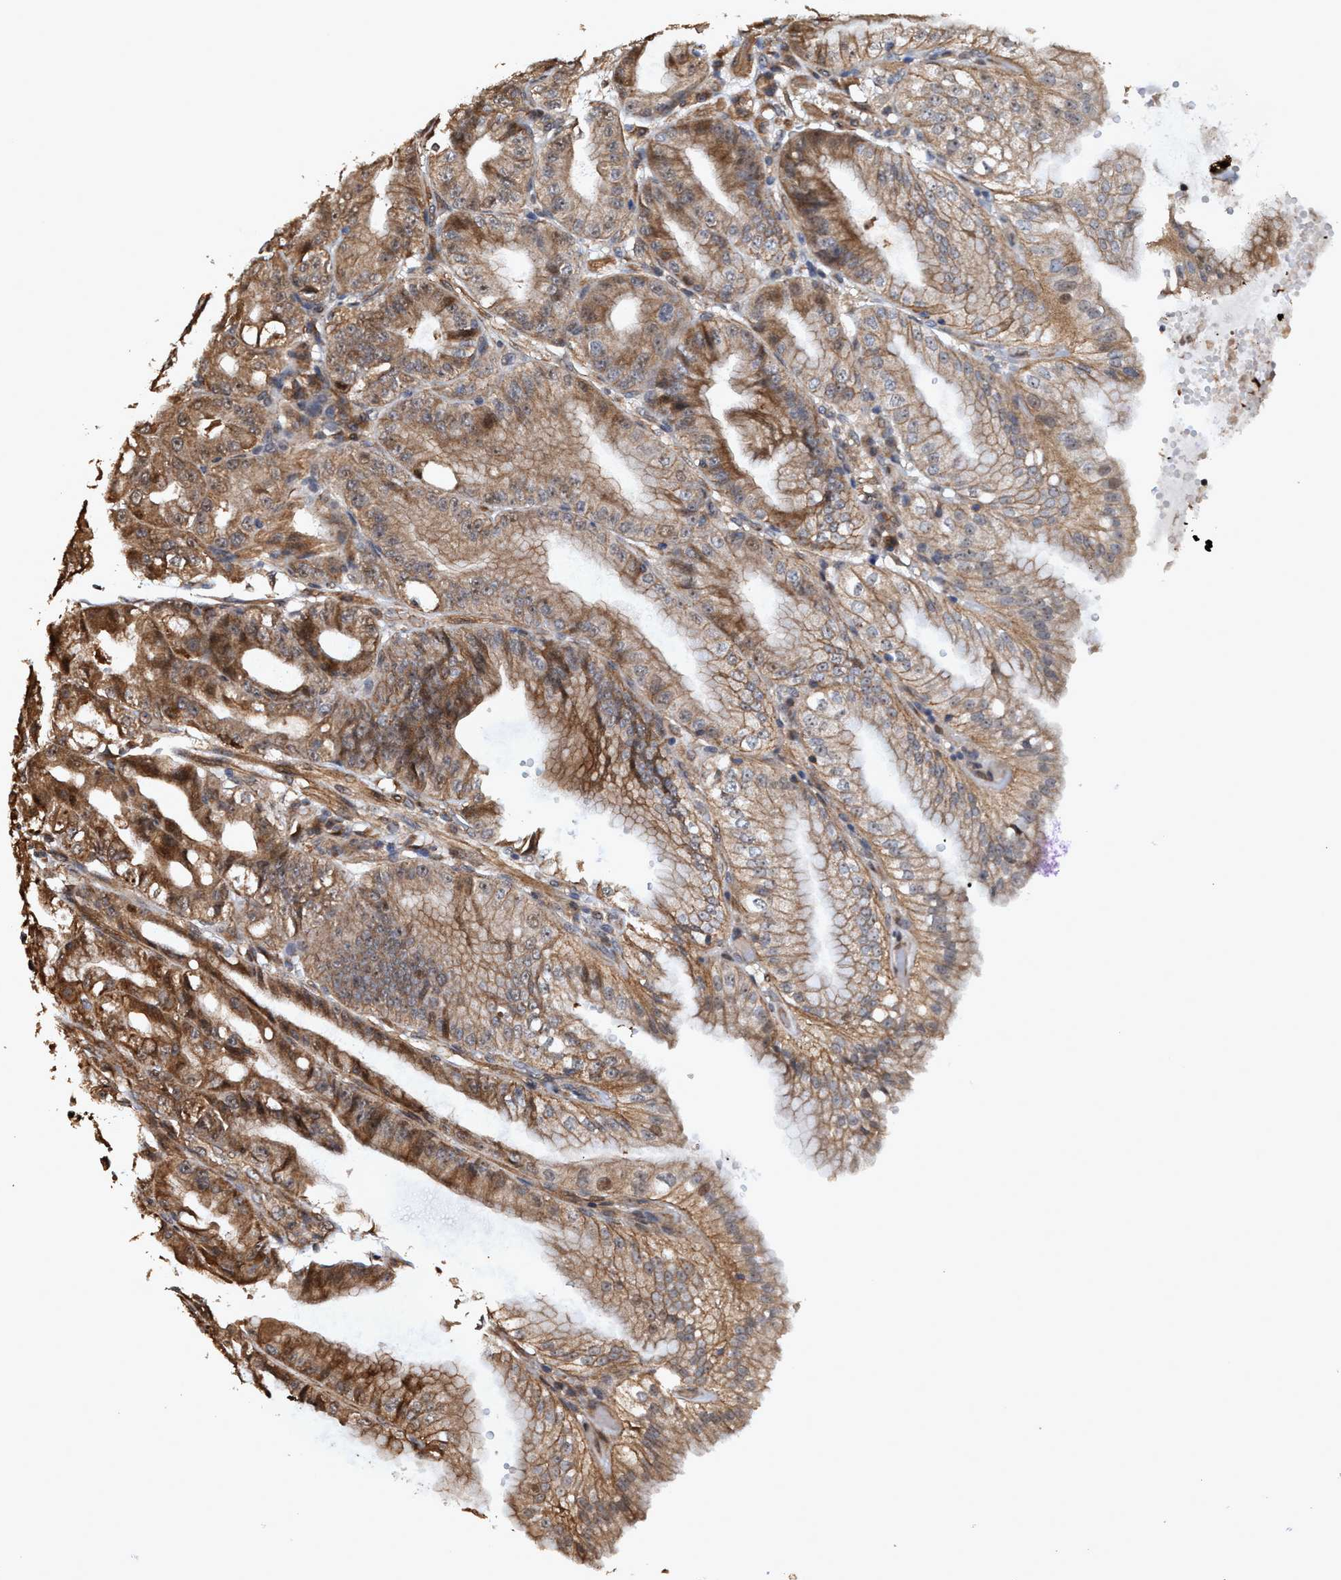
{"staining": {"intensity": "moderate", "quantity": ">75%", "location": "cytoplasmic/membranous"}, "tissue": "stomach", "cell_type": "Glandular cells", "image_type": "normal", "snomed": [{"axis": "morphology", "description": "Normal tissue, NOS"}, {"axis": "topography", "description": "Stomach, lower"}], "caption": "About >75% of glandular cells in benign stomach exhibit moderate cytoplasmic/membranous protein staining as visualized by brown immunohistochemical staining.", "gene": "TRPC7", "patient": {"sex": "male", "age": 71}}